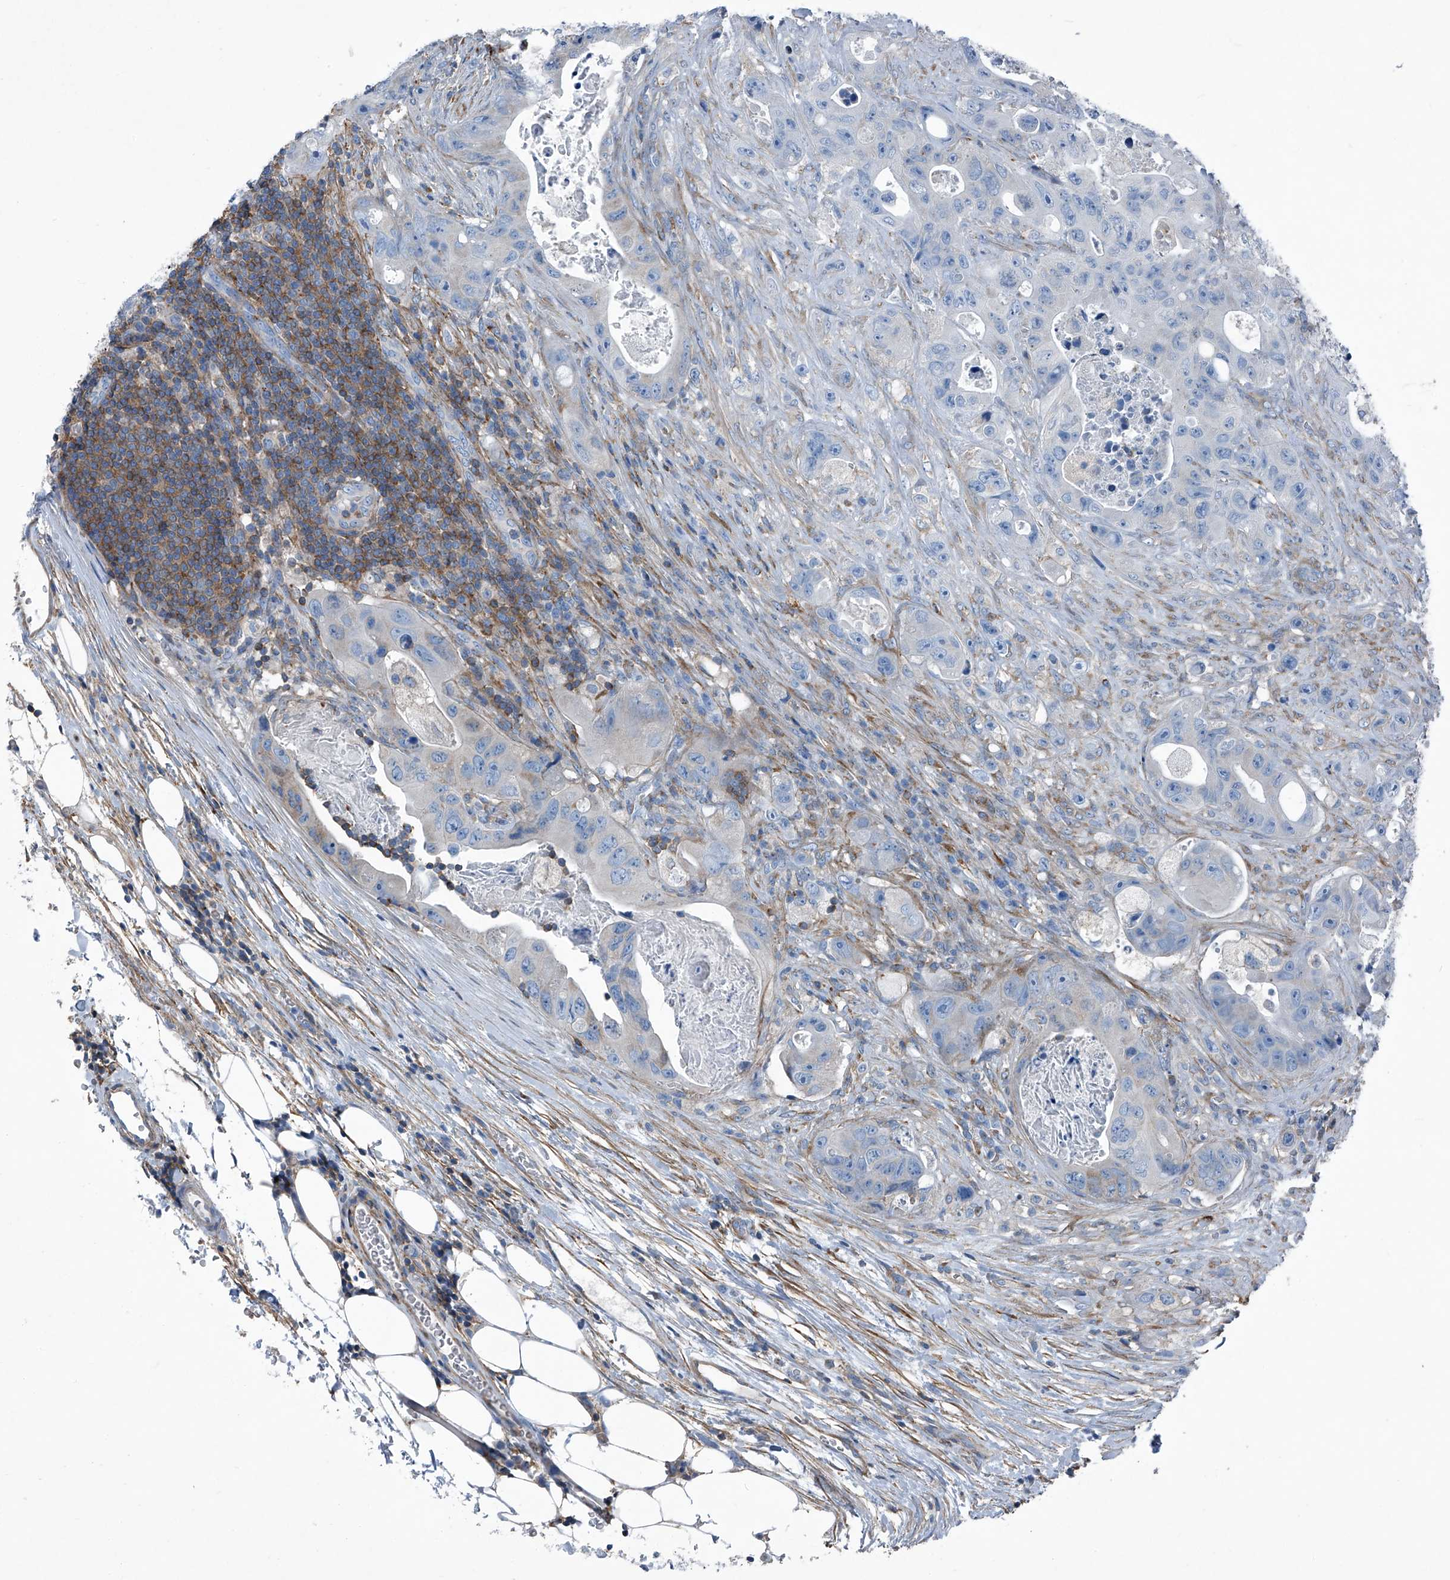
{"staining": {"intensity": "negative", "quantity": "none", "location": "none"}, "tissue": "colorectal cancer", "cell_type": "Tumor cells", "image_type": "cancer", "snomed": [{"axis": "morphology", "description": "Adenocarcinoma, NOS"}, {"axis": "topography", "description": "Colon"}], "caption": "The photomicrograph reveals no staining of tumor cells in adenocarcinoma (colorectal).", "gene": "SEPTIN7", "patient": {"sex": "female", "age": 46}}